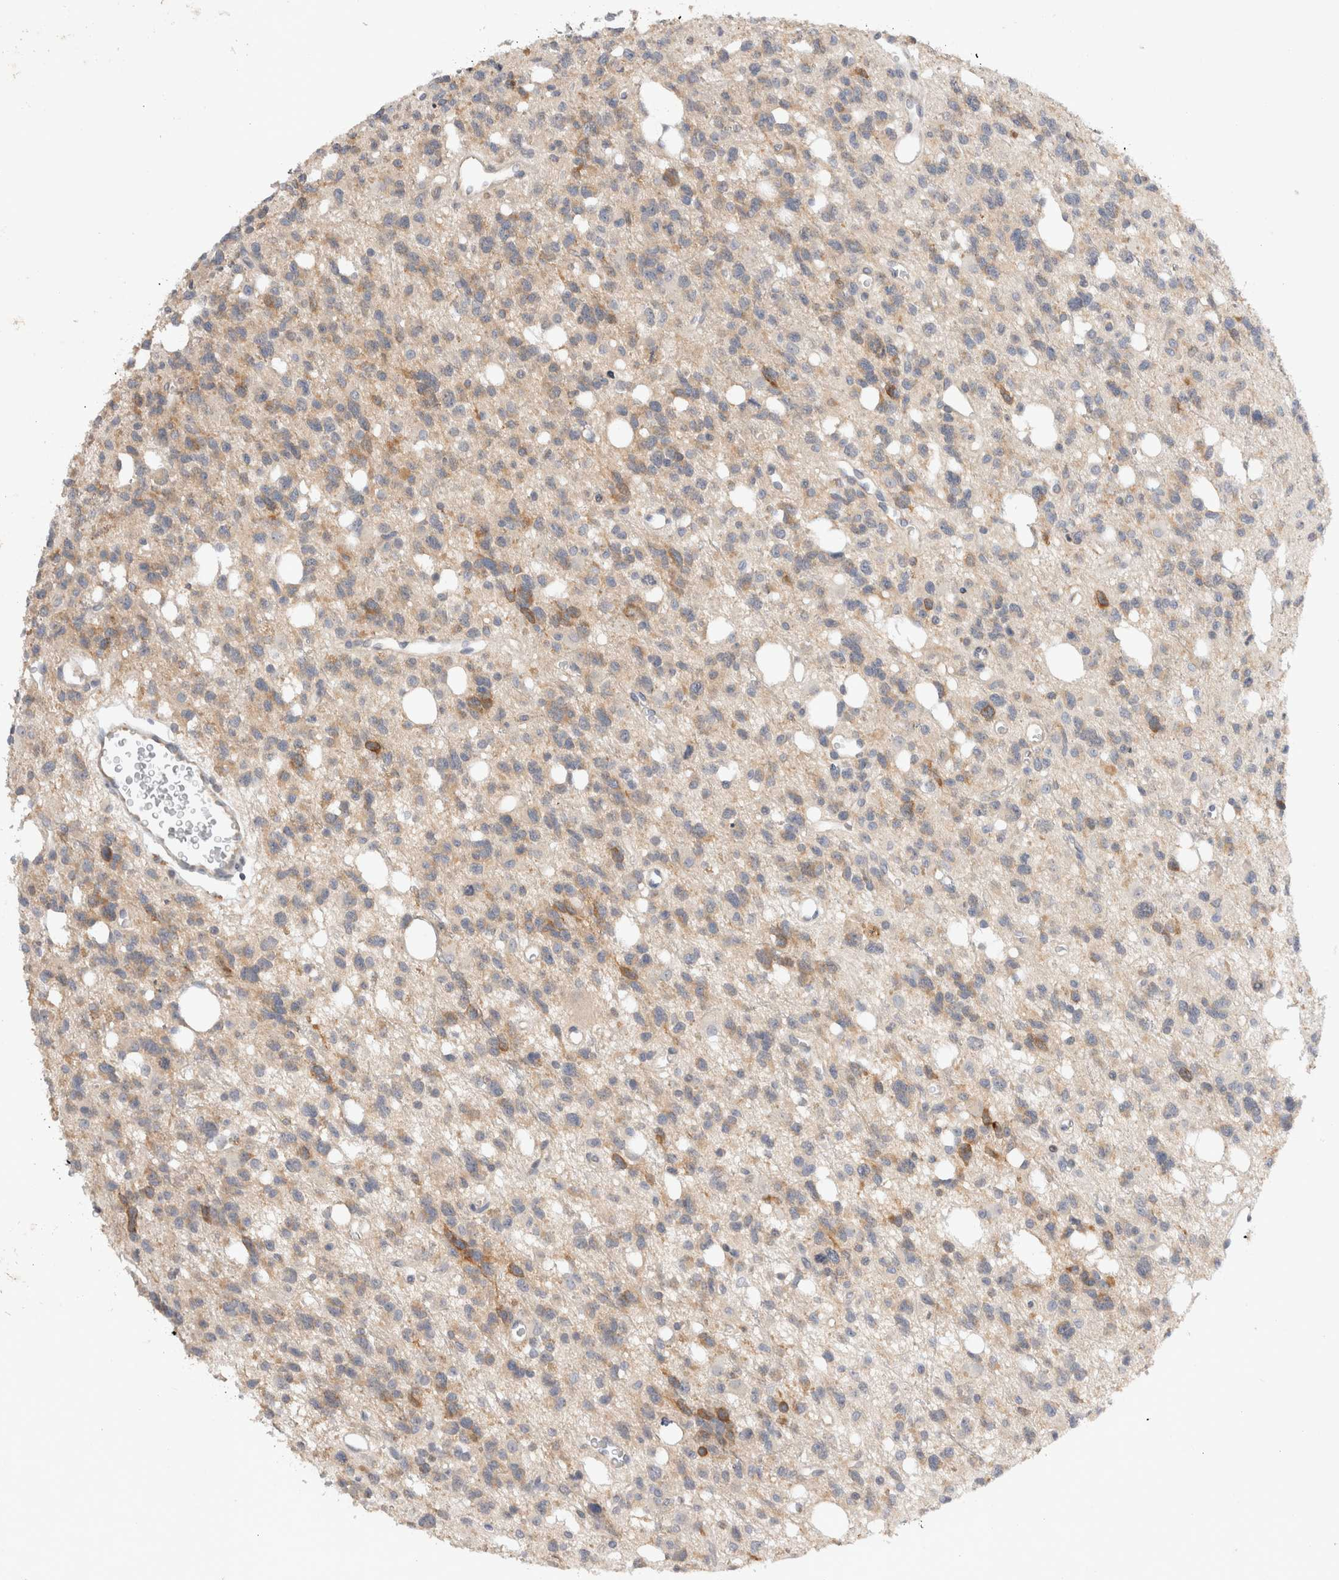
{"staining": {"intensity": "moderate", "quantity": "<25%", "location": "cytoplasmic/membranous"}, "tissue": "glioma", "cell_type": "Tumor cells", "image_type": "cancer", "snomed": [{"axis": "morphology", "description": "Glioma, malignant, High grade"}, {"axis": "topography", "description": "Brain"}], "caption": "A low amount of moderate cytoplasmic/membranous staining is appreciated in about <25% of tumor cells in glioma tissue.", "gene": "NEDD4L", "patient": {"sex": "female", "age": 62}}